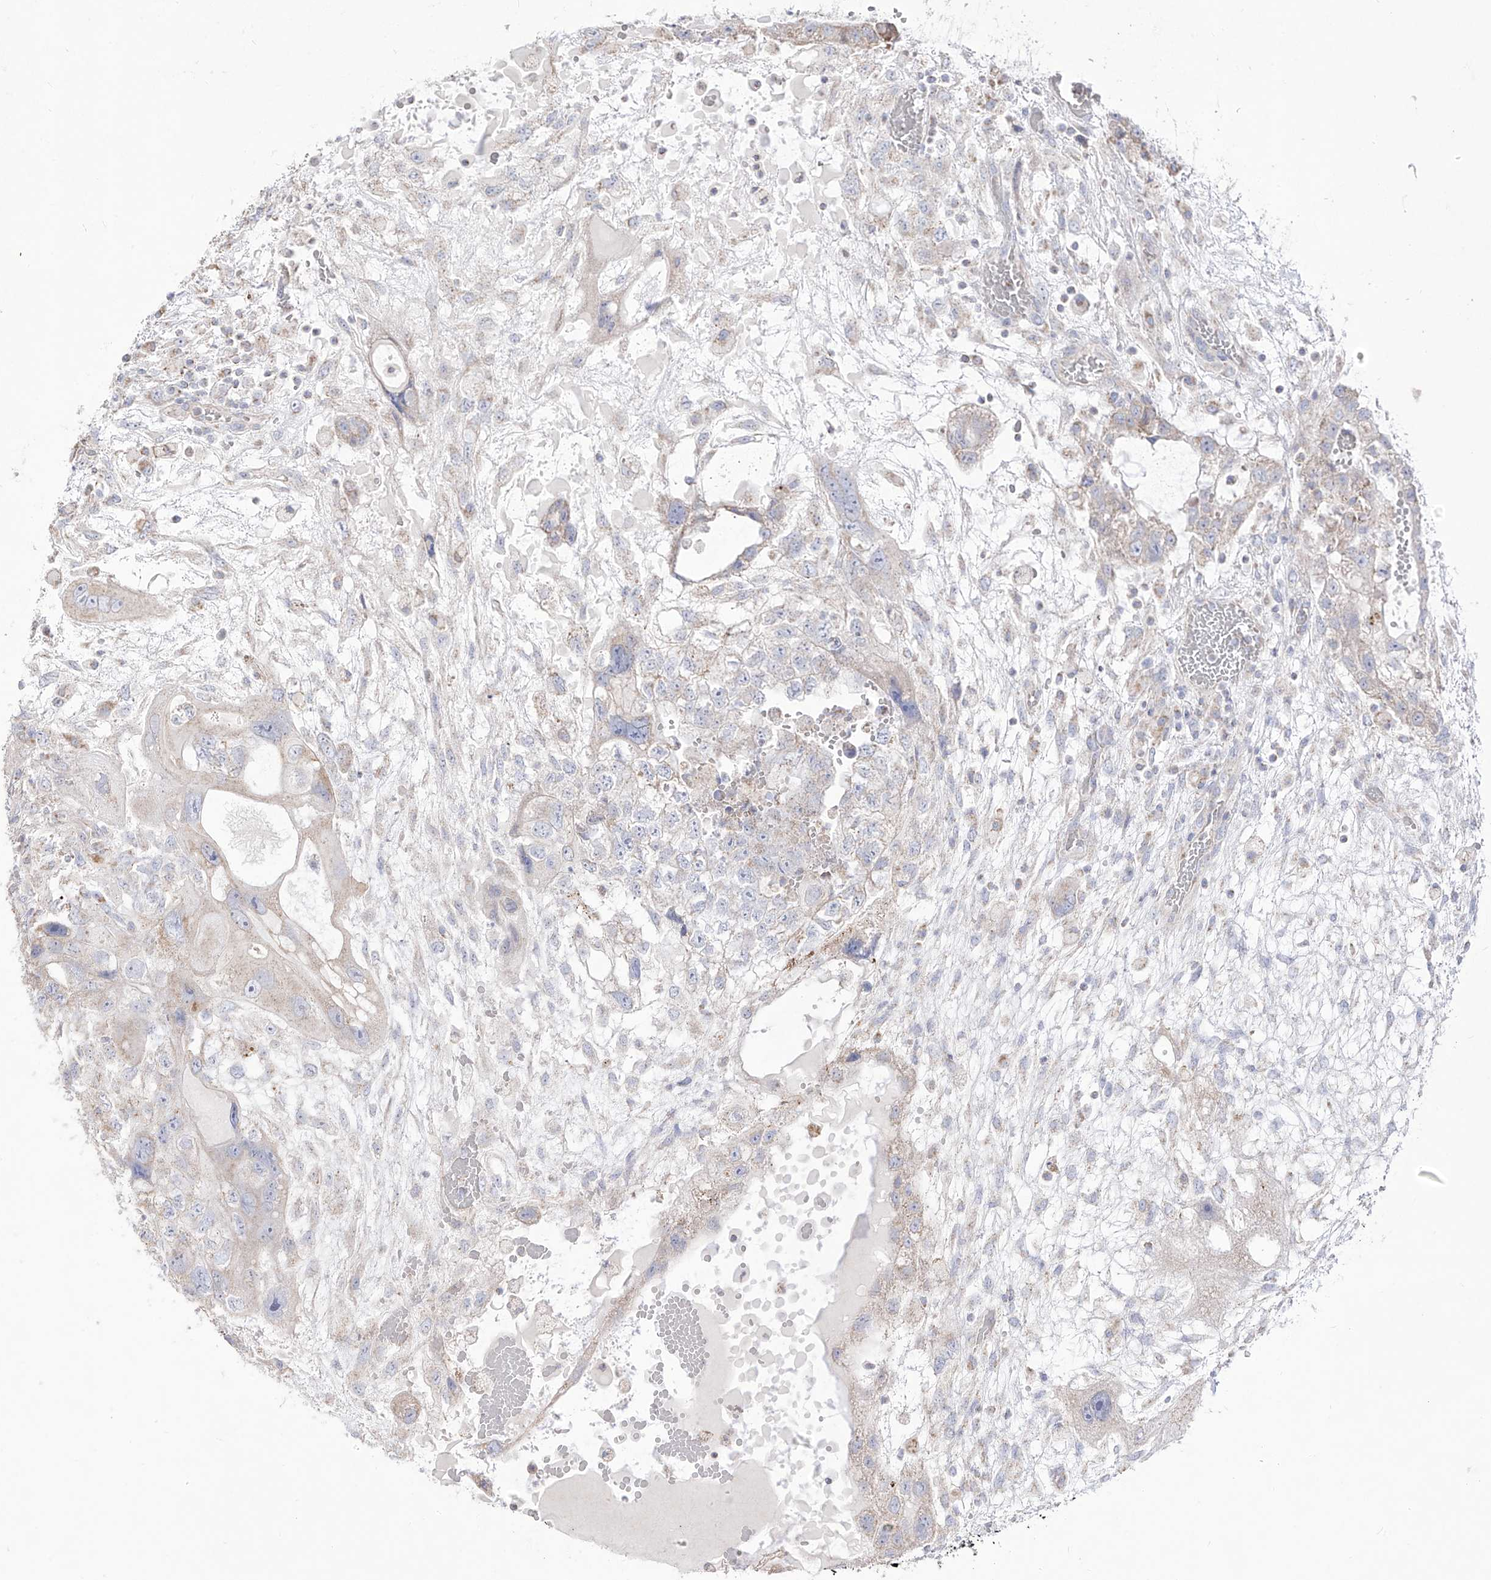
{"staining": {"intensity": "negative", "quantity": "none", "location": "none"}, "tissue": "testis cancer", "cell_type": "Tumor cells", "image_type": "cancer", "snomed": [{"axis": "morphology", "description": "Carcinoma, Embryonal, NOS"}, {"axis": "topography", "description": "Testis"}], "caption": "IHC of testis cancer demonstrates no staining in tumor cells. (IHC, brightfield microscopy, high magnification).", "gene": "RCHY1", "patient": {"sex": "male", "age": 36}}